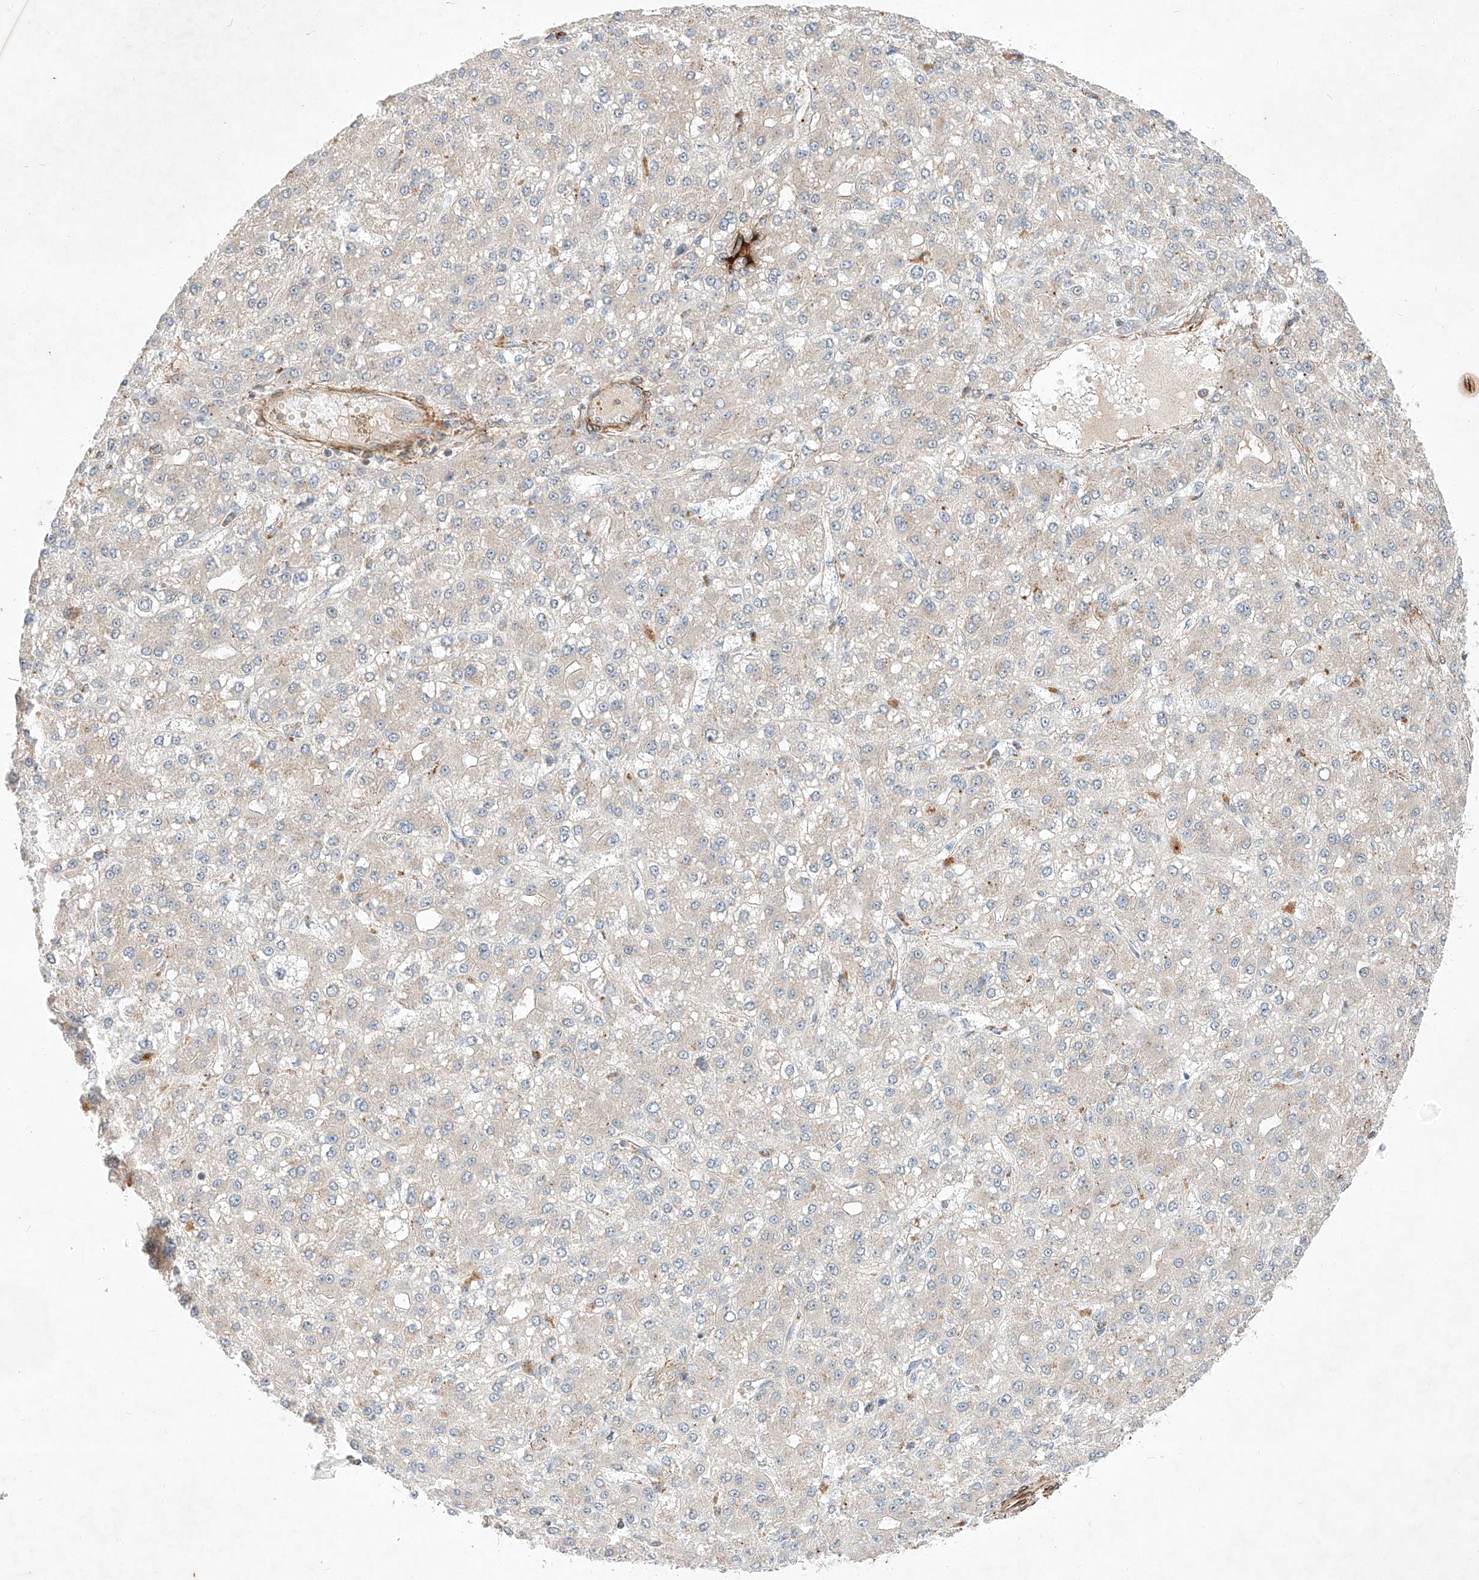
{"staining": {"intensity": "negative", "quantity": "none", "location": "none"}, "tissue": "liver cancer", "cell_type": "Tumor cells", "image_type": "cancer", "snomed": [{"axis": "morphology", "description": "Carcinoma, Hepatocellular, NOS"}, {"axis": "topography", "description": "Liver"}], "caption": "The histopathology image shows no significant positivity in tumor cells of hepatocellular carcinoma (liver).", "gene": "ARHGAP33", "patient": {"sex": "male", "age": 67}}